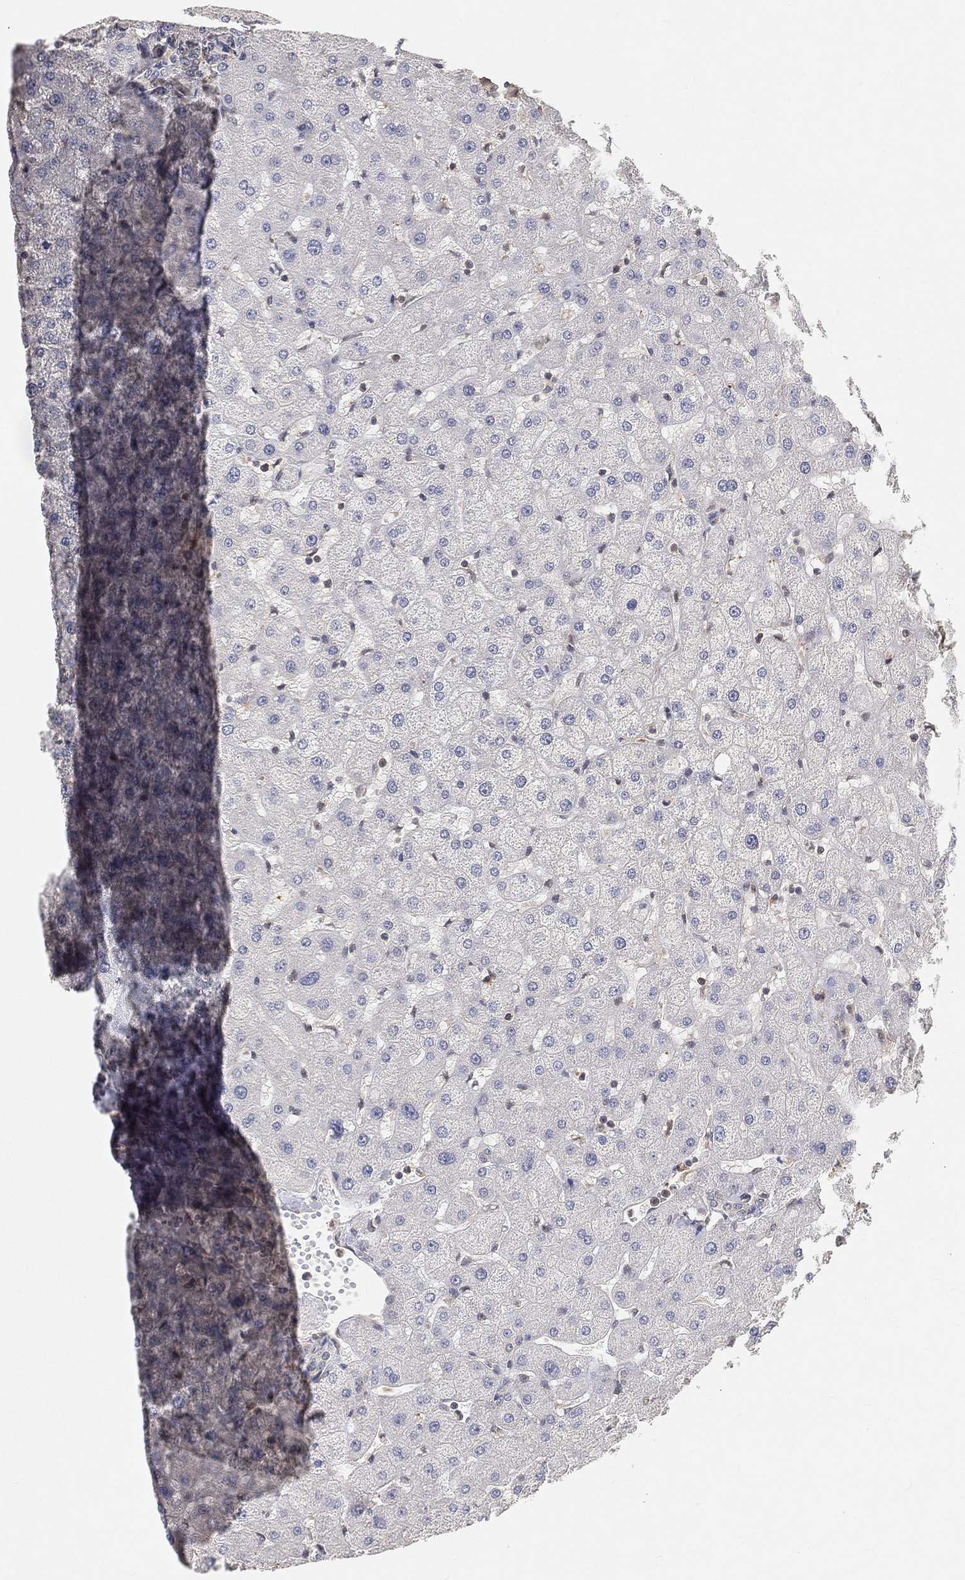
{"staining": {"intensity": "negative", "quantity": "none", "location": "none"}, "tissue": "liver", "cell_type": "Cholangiocytes", "image_type": "normal", "snomed": [{"axis": "morphology", "description": "Normal tissue, NOS"}, {"axis": "topography", "description": "Liver"}], "caption": "Immunohistochemistry histopathology image of normal human liver stained for a protein (brown), which displays no positivity in cholangiocytes.", "gene": "MAPK1", "patient": {"sex": "female", "age": 50}}